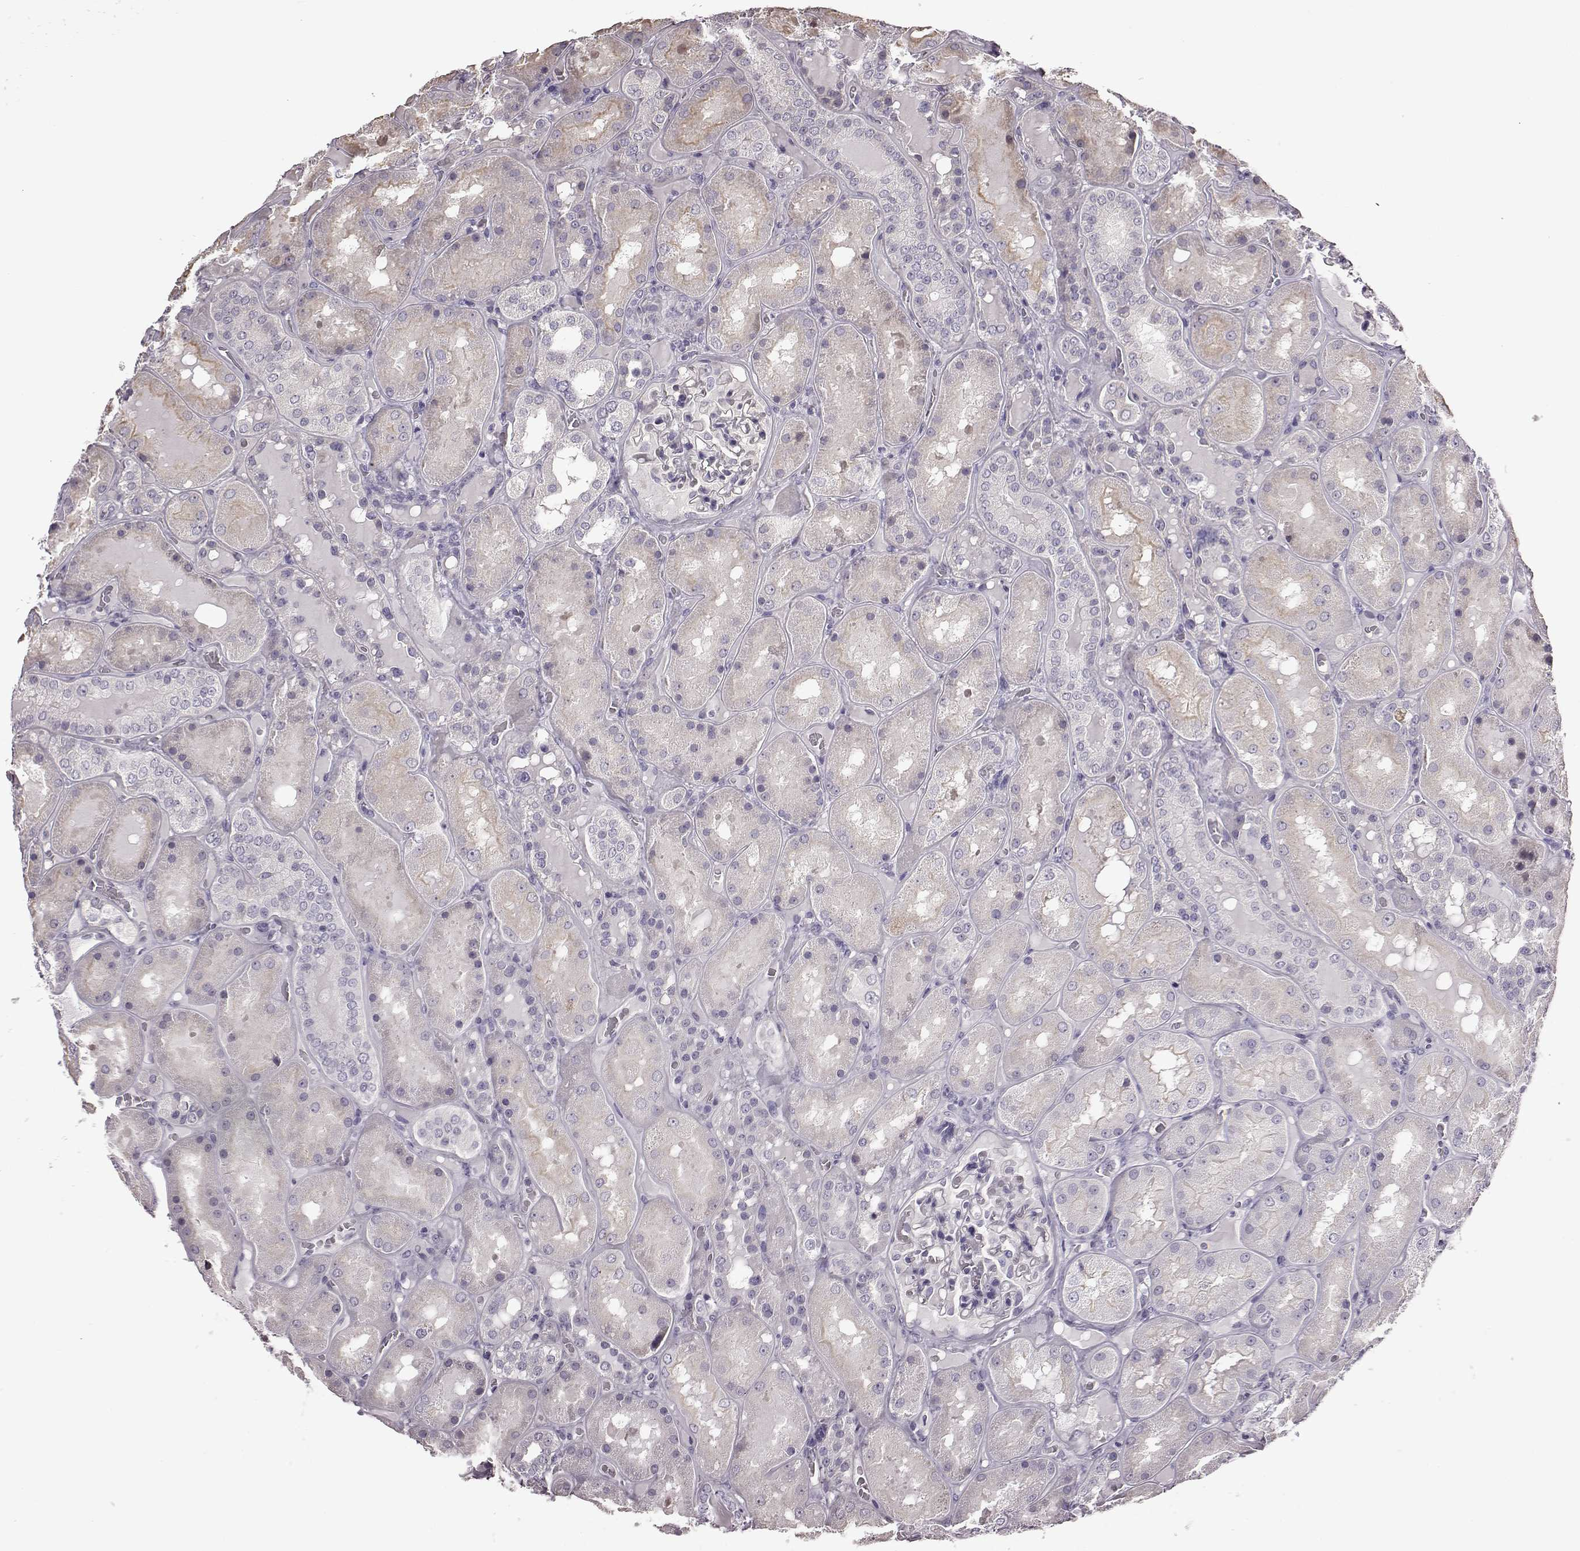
{"staining": {"intensity": "negative", "quantity": "none", "location": "none"}, "tissue": "kidney", "cell_type": "Cells in glomeruli", "image_type": "normal", "snomed": [{"axis": "morphology", "description": "Normal tissue, NOS"}, {"axis": "topography", "description": "Kidney"}], "caption": "An image of kidney stained for a protein shows no brown staining in cells in glomeruli. Nuclei are stained in blue.", "gene": "EDDM3B", "patient": {"sex": "male", "age": 73}}